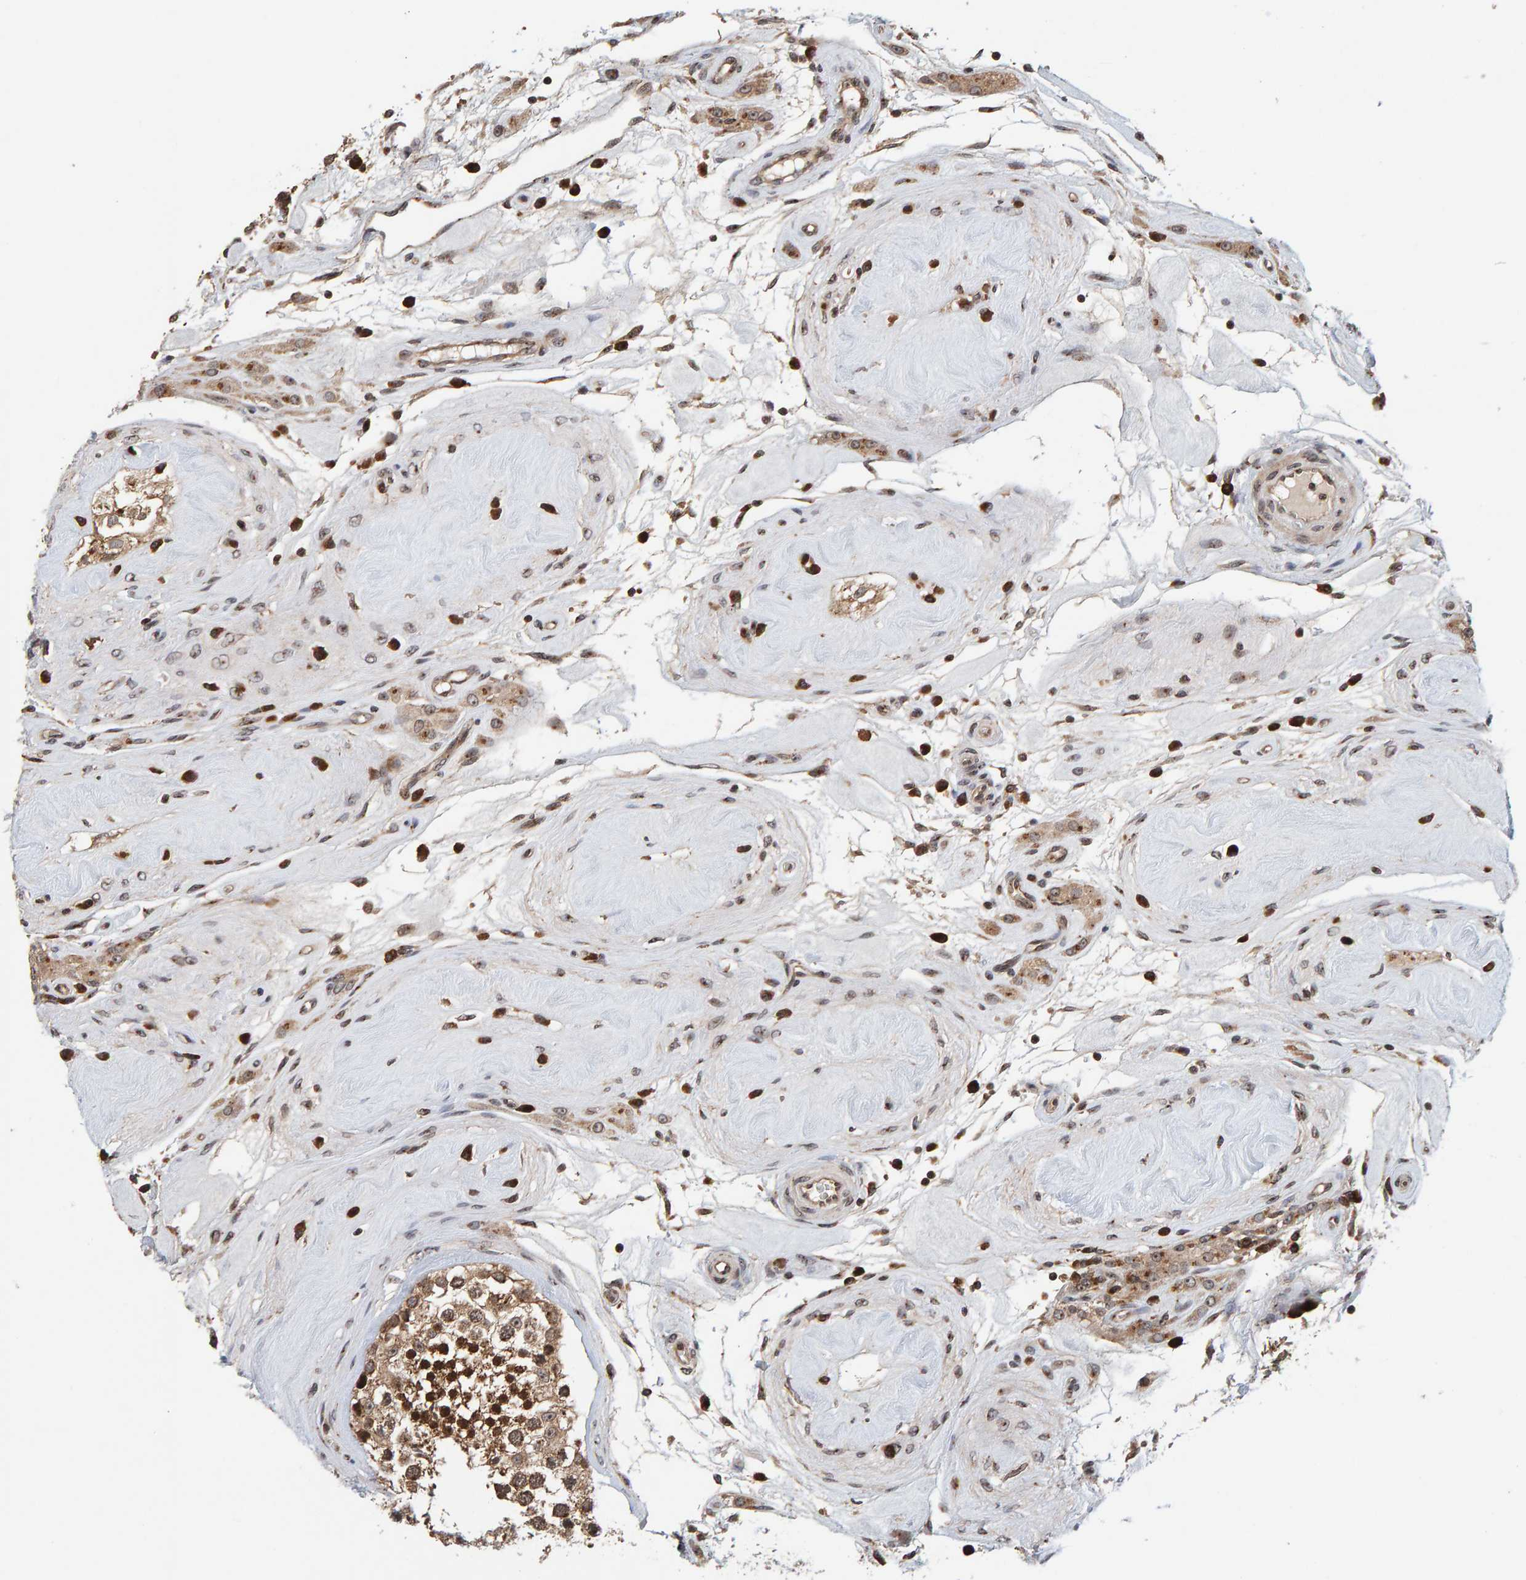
{"staining": {"intensity": "strong", "quantity": ">75%", "location": "cytoplasmic/membranous,nuclear"}, "tissue": "testis", "cell_type": "Cells in seminiferous ducts", "image_type": "normal", "snomed": [{"axis": "morphology", "description": "Normal tissue, NOS"}, {"axis": "topography", "description": "Testis"}], "caption": "Immunohistochemical staining of benign human testis shows strong cytoplasmic/membranous,nuclear protein expression in approximately >75% of cells in seminiferous ducts.", "gene": "CCDC182", "patient": {"sex": "male", "age": 46}}